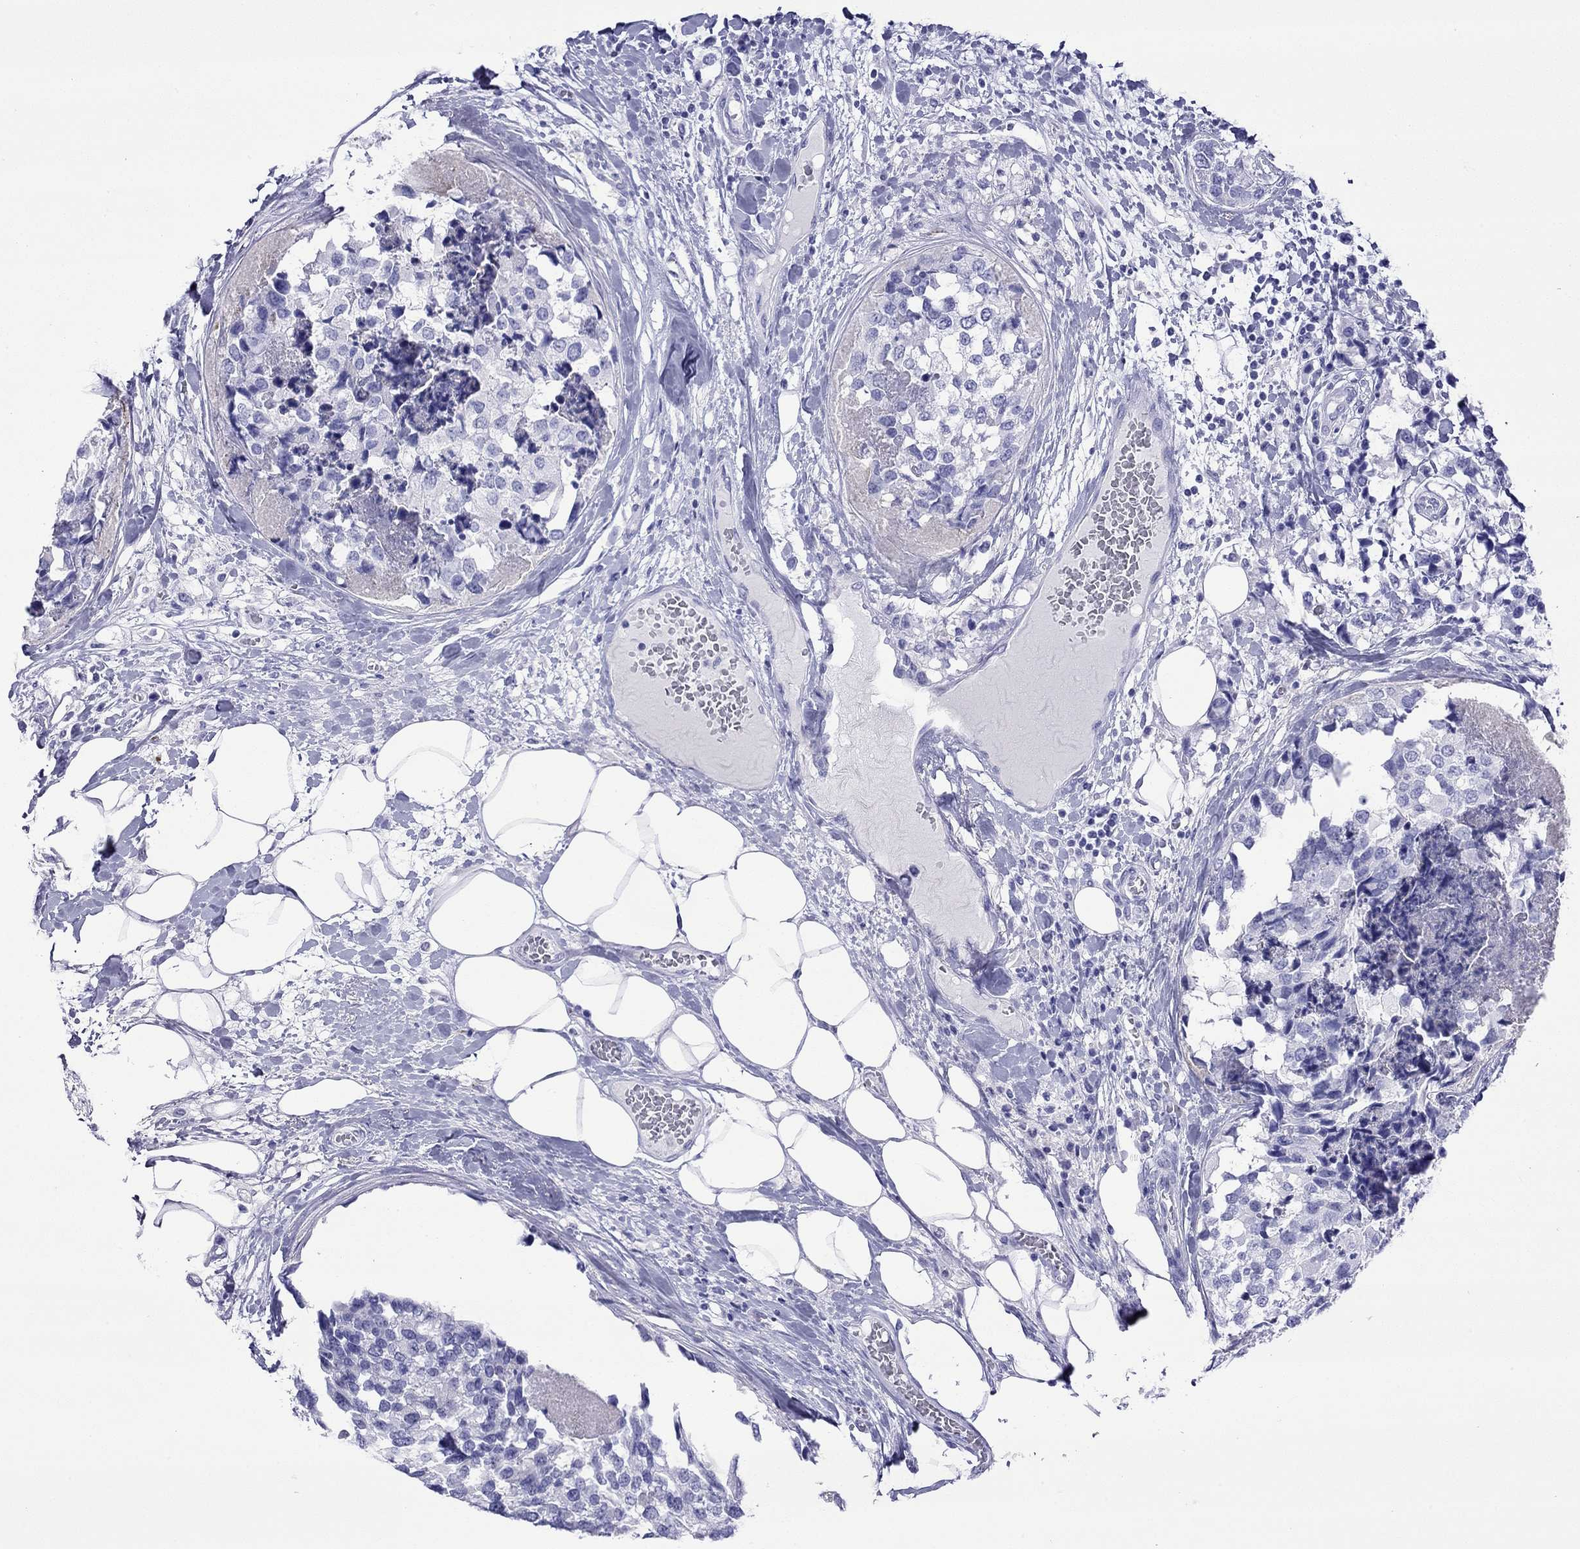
{"staining": {"intensity": "negative", "quantity": "none", "location": "none"}, "tissue": "breast cancer", "cell_type": "Tumor cells", "image_type": "cancer", "snomed": [{"axis": "morphology", "description": "Lobular carcinoma"}, {"axis": "topography", "description": "Breast"}], "caption": "Immunohistochemical staining of human breast lobular carcinoma shows no significant staining in tumor cells.", "gene": "SLC30A8", "patient": {"sex": "female", "age": 59}}